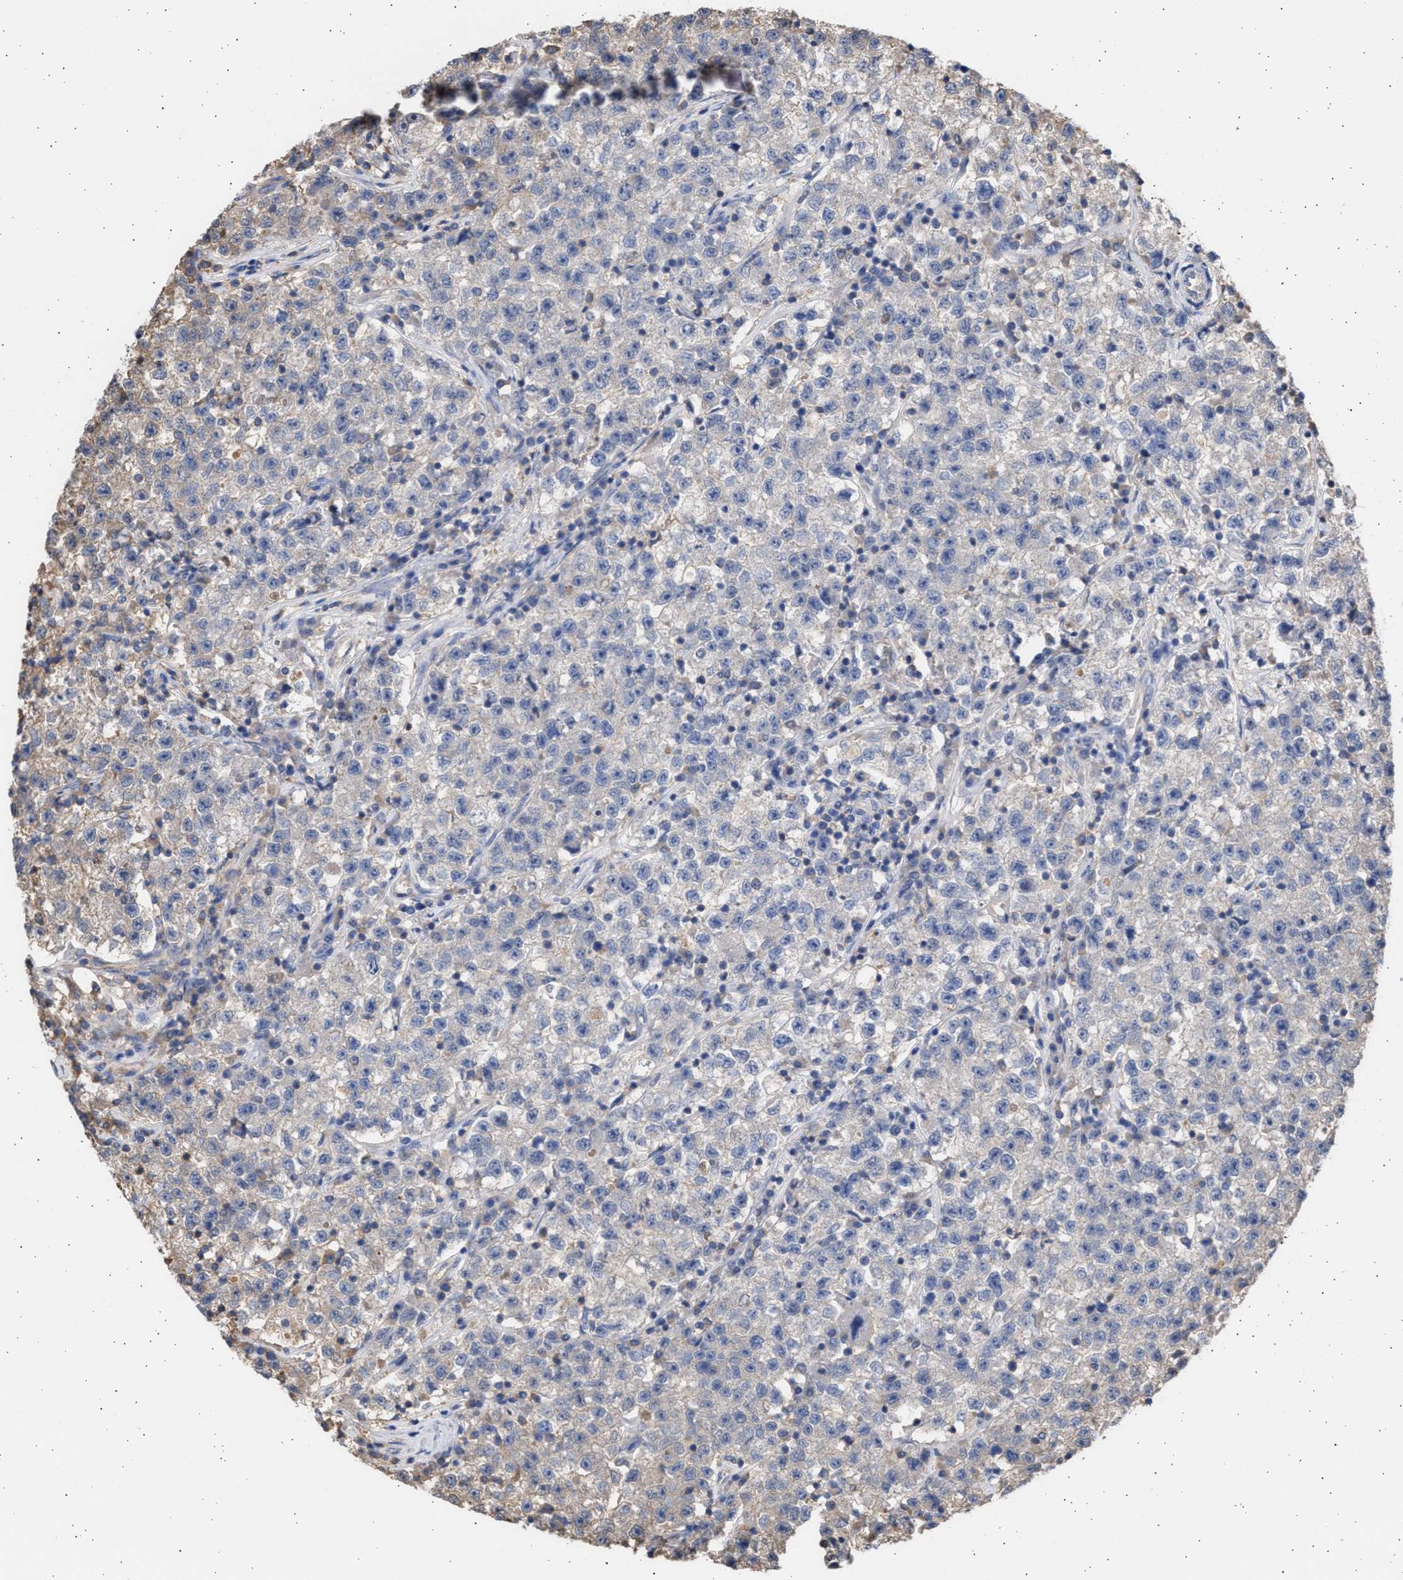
{"staining": {"intensity": "weak", "quantity": "<25%", "location": "cytoplasmic/membranous"}, "tissue": "testis cancer", "cell_type": "Tumor cells", "image_type": "cancer", "snomed": [{"axis": "morphology", "description": "Seminoma, NOS"}, {"axis": "topography", "description": "Testis"}], "caption": "Human testis cancer stained for a protein using immunohistochemistry reveals no expression in tumor cells.", "gene": "ALDOC", "patient": {"sex": "male", "age": 22}}